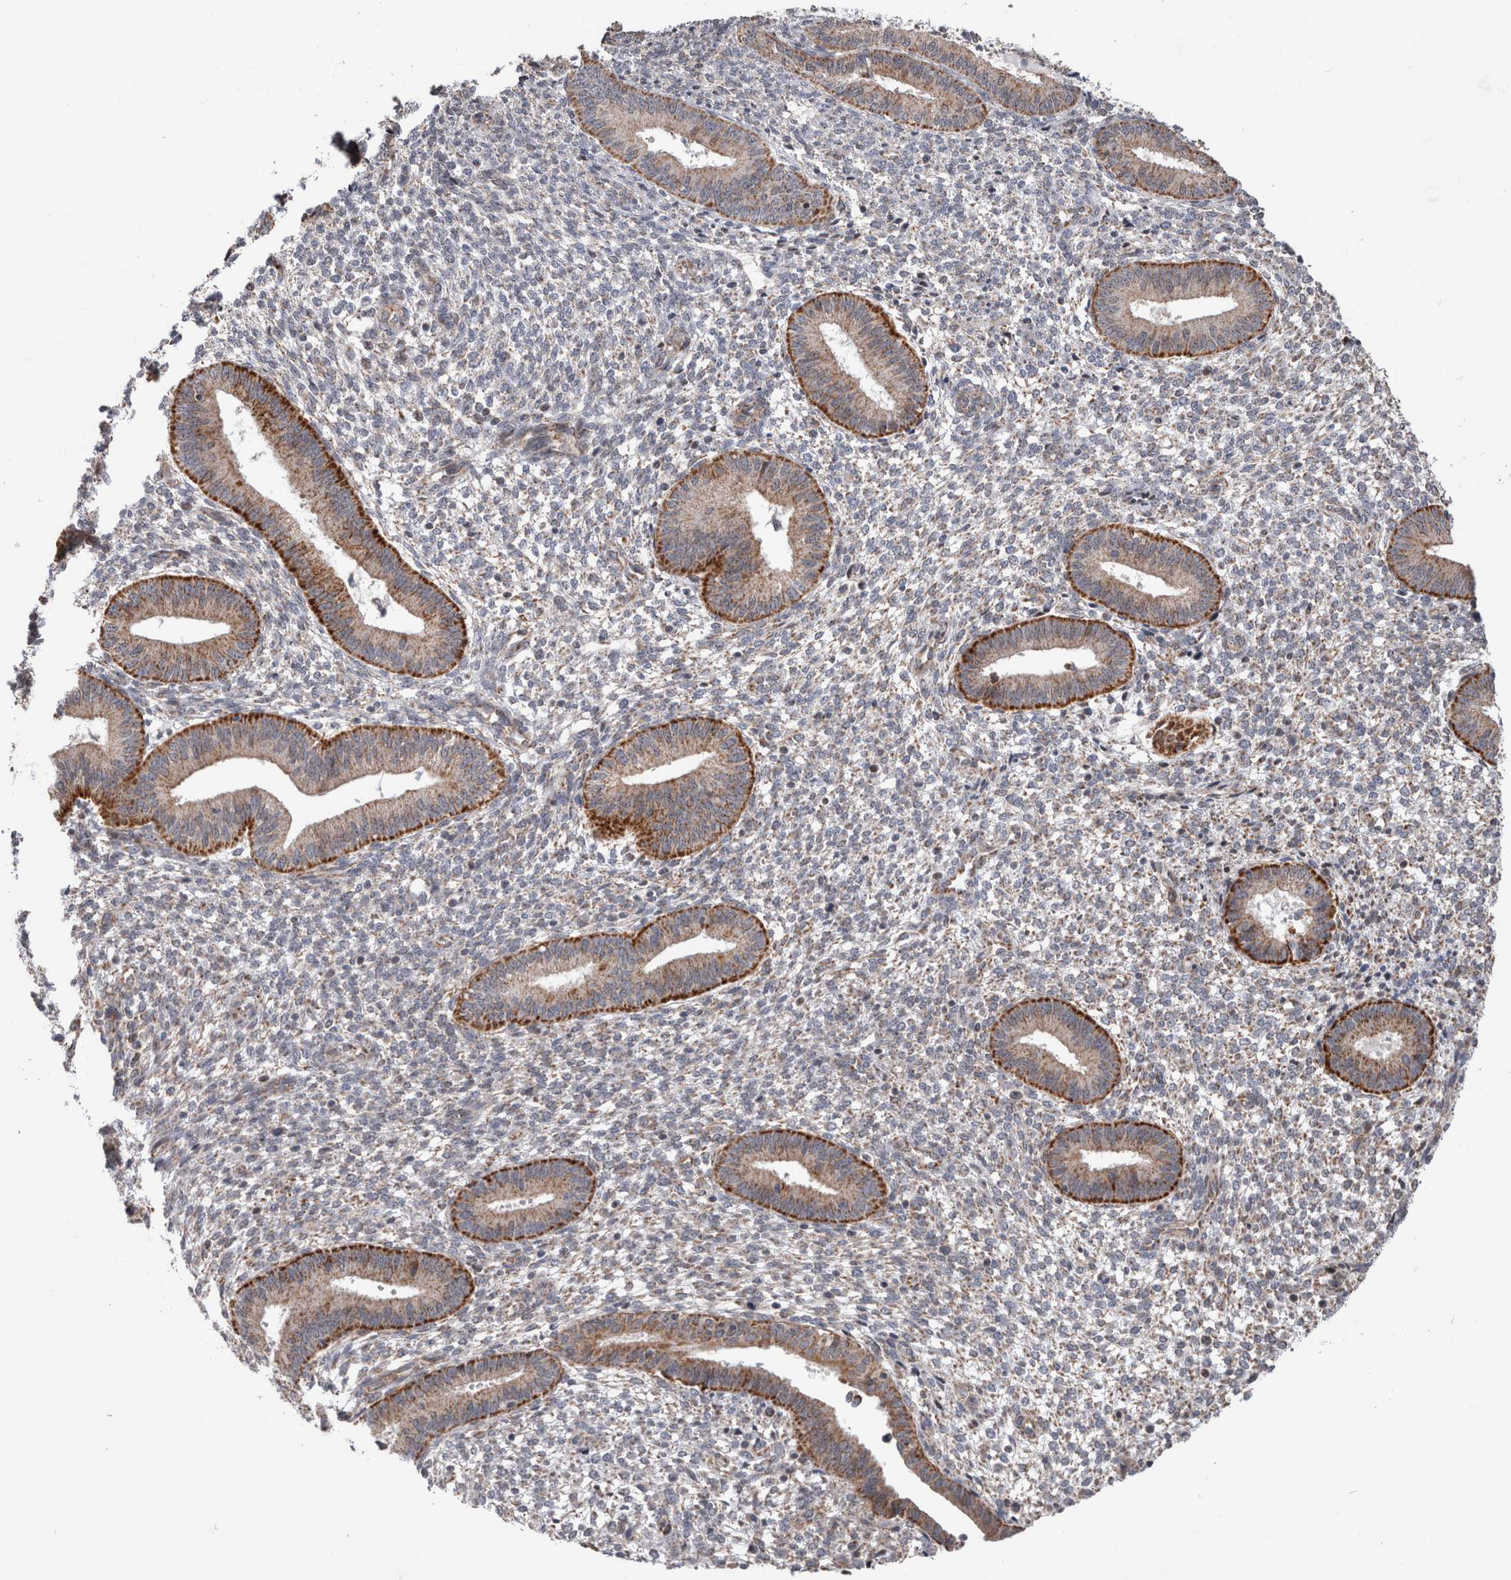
{"staining": {"intensity": "weak", "quantity": "<25%", "location": "nuclear"}, "tissue": "endometrium", "cell_type": "Cells in endometrial stroma", "image_type": "normal", "snomed": [{"axis": "morphology", "description": "Normal tissue, NOS"}, {"axis": "topography", "description": "Endometrium"}], "caption": "This photomicrograph is of benign endometrium stained with immunohistochemistry to label a protein in brown with the nuclei are counter-stained blue. There is no positivity in cells in endometrial stroma. Brightfield microscopy of immunohistochemistry stained with DAB (3,3'-diaminobenzidine) (brown) and hematoxylin (blue), captured at high magnification.", "gene": "MRPL37", "patient": {"sex": "female", "age": 46}}